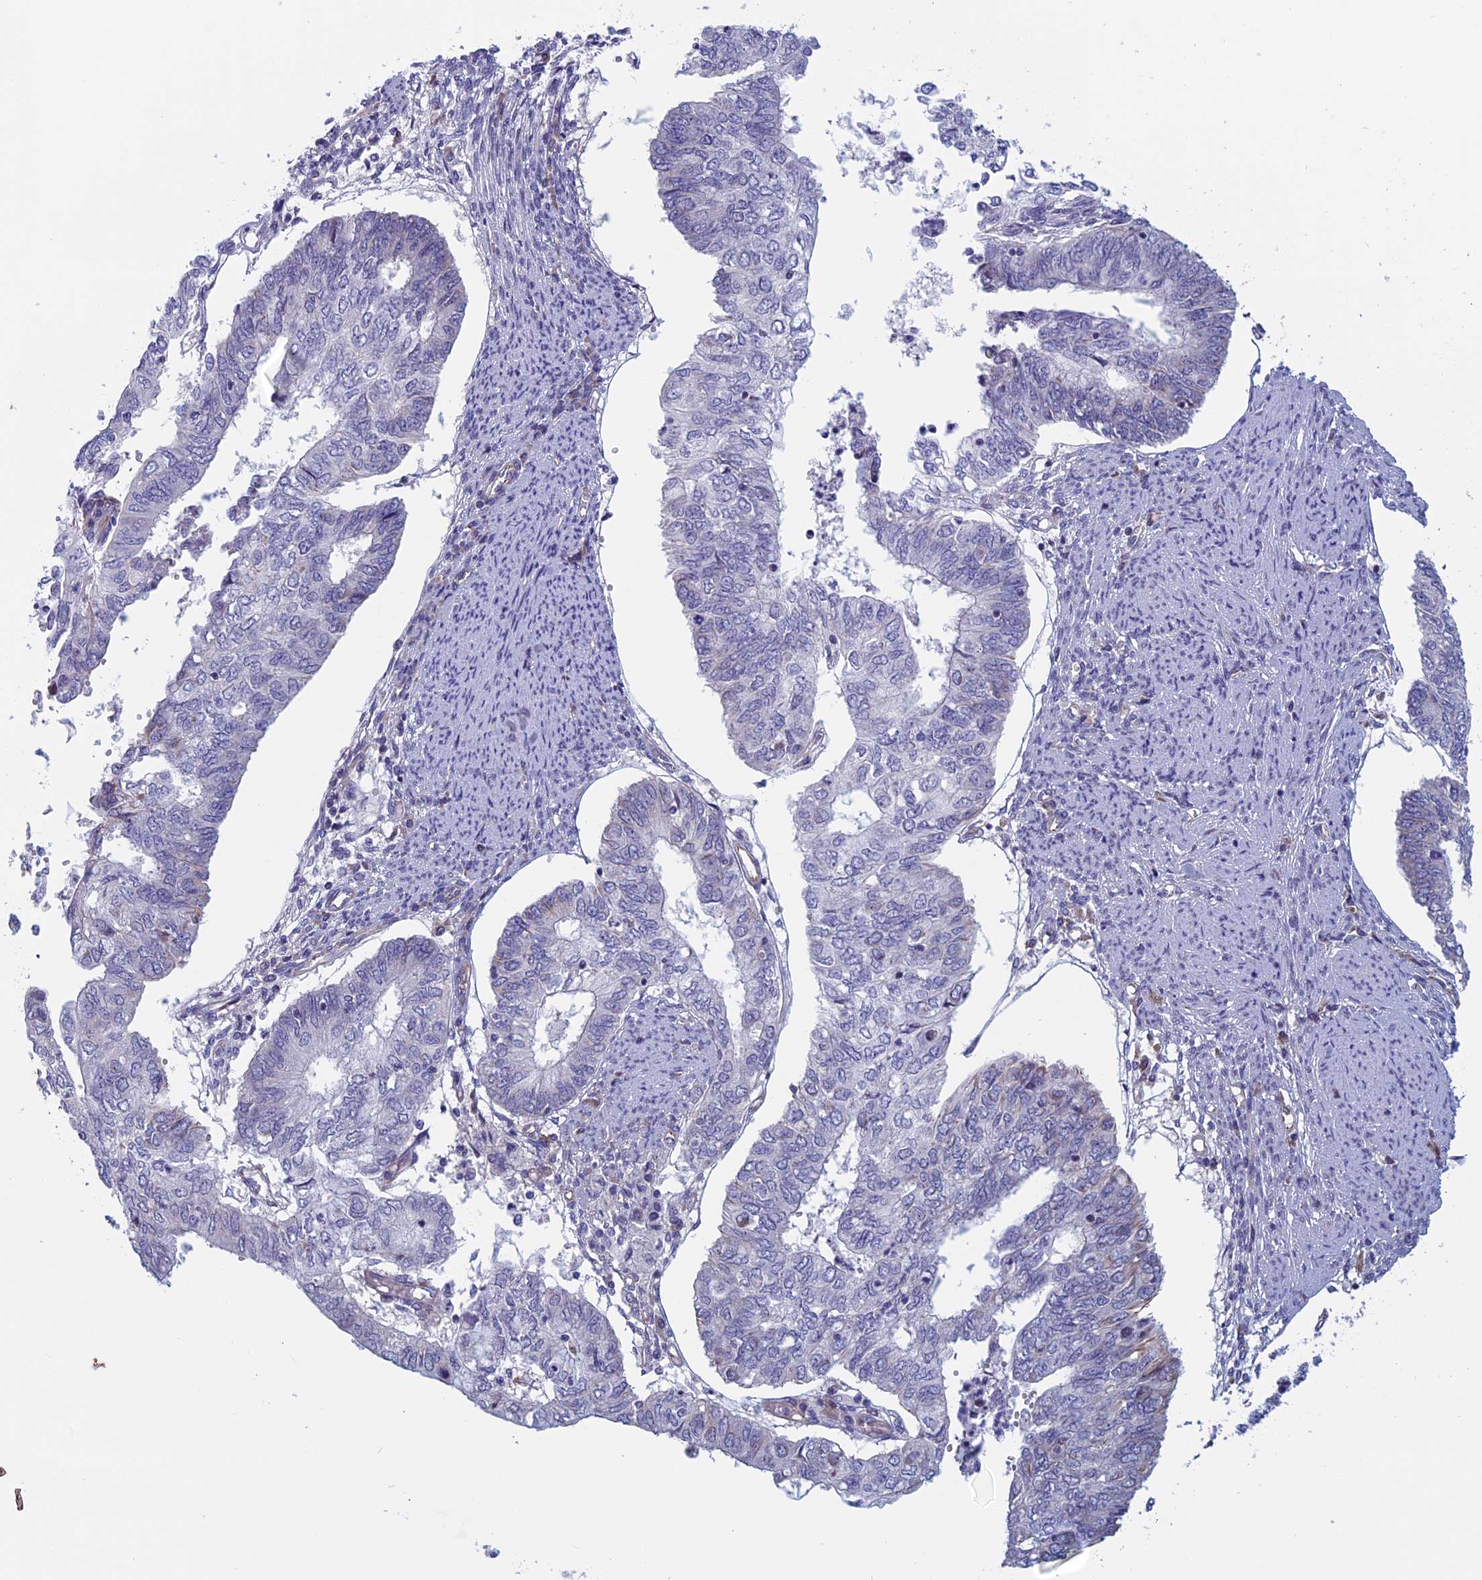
{"staining": {"intensity": "negative", "quantity": "none", "location": "none"}, "tissue": "endometrial cancer", "cell_type": "Tumor cells", "image_type": "cancer", "snomed": [{"axis": "morphology", "description": "Adenocarcinoma, NOS"}, {"axis": "topography", "description": "Endometrium"}], "caption": "Tumor cells show no significant protein staining in endometrial adenocarcinoma. (DAB (3,3'-diaminobenzidine) IHC visualized using brightfield microscopy, high magnification).", "gene": "BCL2L10", "patient": {"sex": "female", "age": 68}}